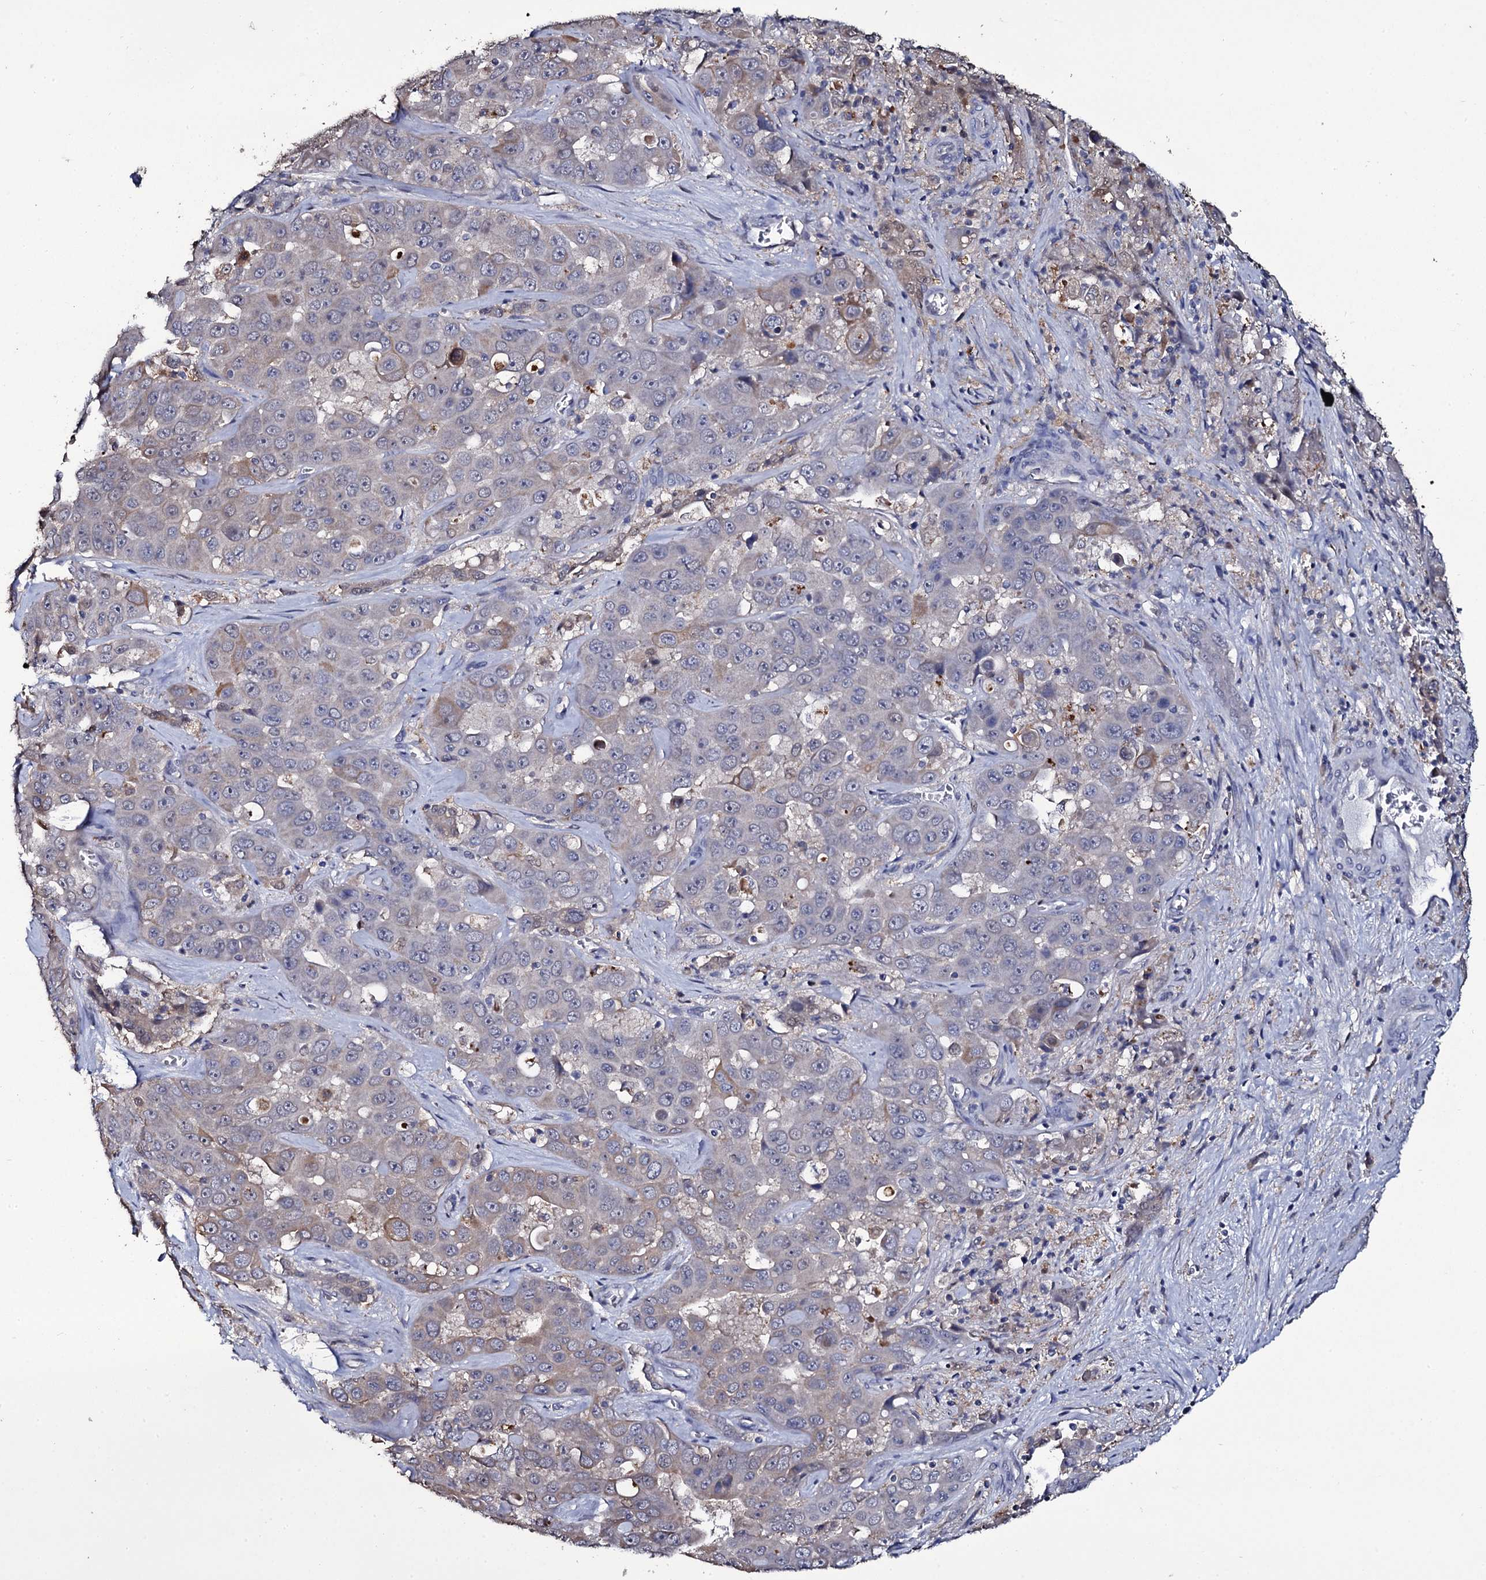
{"staining": {"intensity": "weak", "quantity": "<25%", "location": "cytoplasmic/membranous"}, "tissue": "liver cancer", "cell_type": "Tumor cells", "image_type": "cancer", "snomed": [{"axis": "morphology", "description": "Cholangiocarcinoma"}, {"axis": "topography", "description": "Liver"}], "caption": "An image of cholangiocarcinoma (liver) stained for a protein shows no brown staining in tumor cells.", "gene": "CRYL1", "patient": {"sex": "female", "age": 52}}